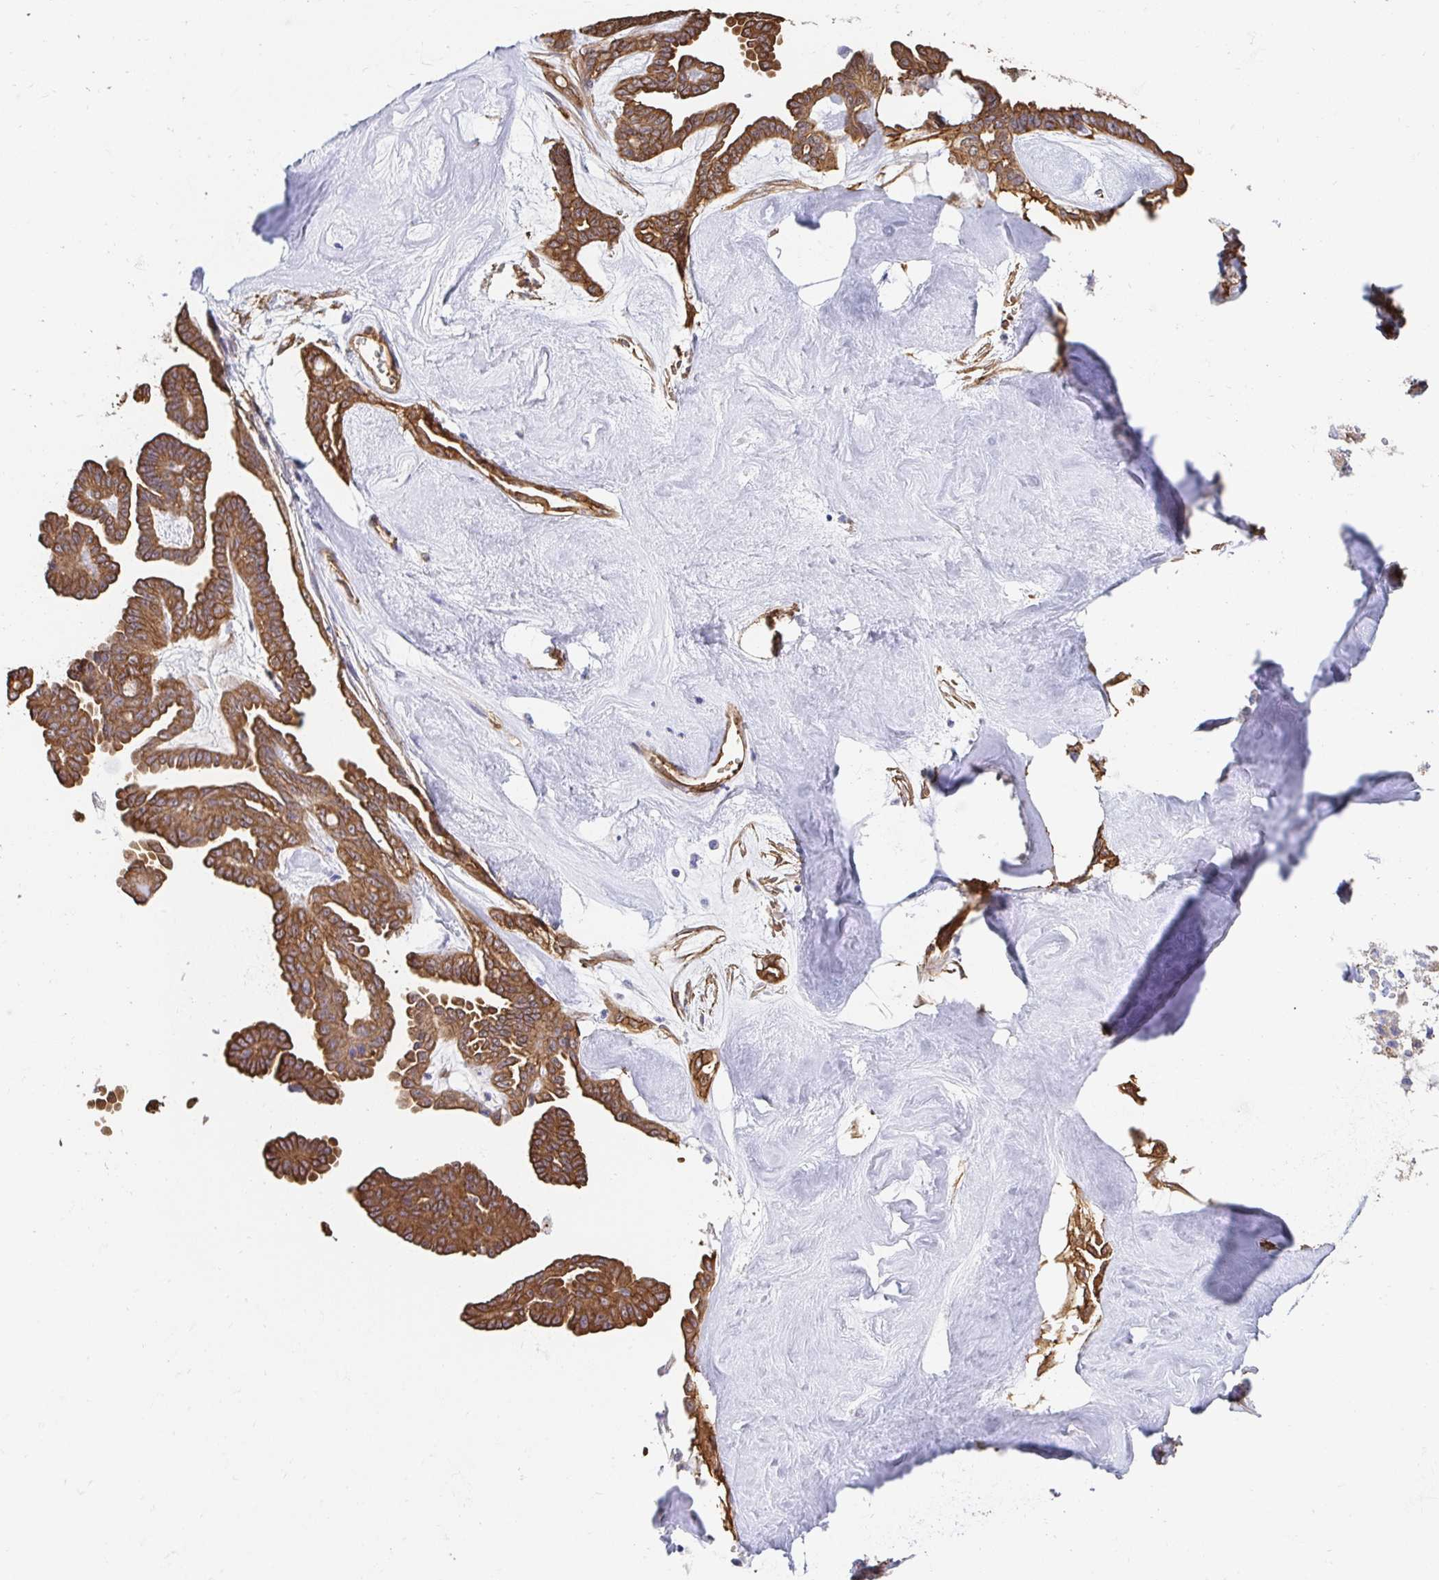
{"staining": {"intensity": "strong", "quantity": ">75%", "location": "cytoplasmic/membranous"}, "tissue": "ovarian cancer", "cell_type": "Tumor cells", "image_type": "cancer", "snomed": [{"axis": "morphology", "description": "Cystadenocarcinoma, serous, NOS"}, {"axis": "topography", "description": "Ovary"}], "caption": "This photomicrograph displays immunohistochemistry (IHC) staining of serous cystadenocarcinoma (ovarian), with high strong cytoplasmic/membranous expression in approximately >75% of tumor cells.", "gene": "CTTN", "patient": {"sex": "female", "age": 71}}